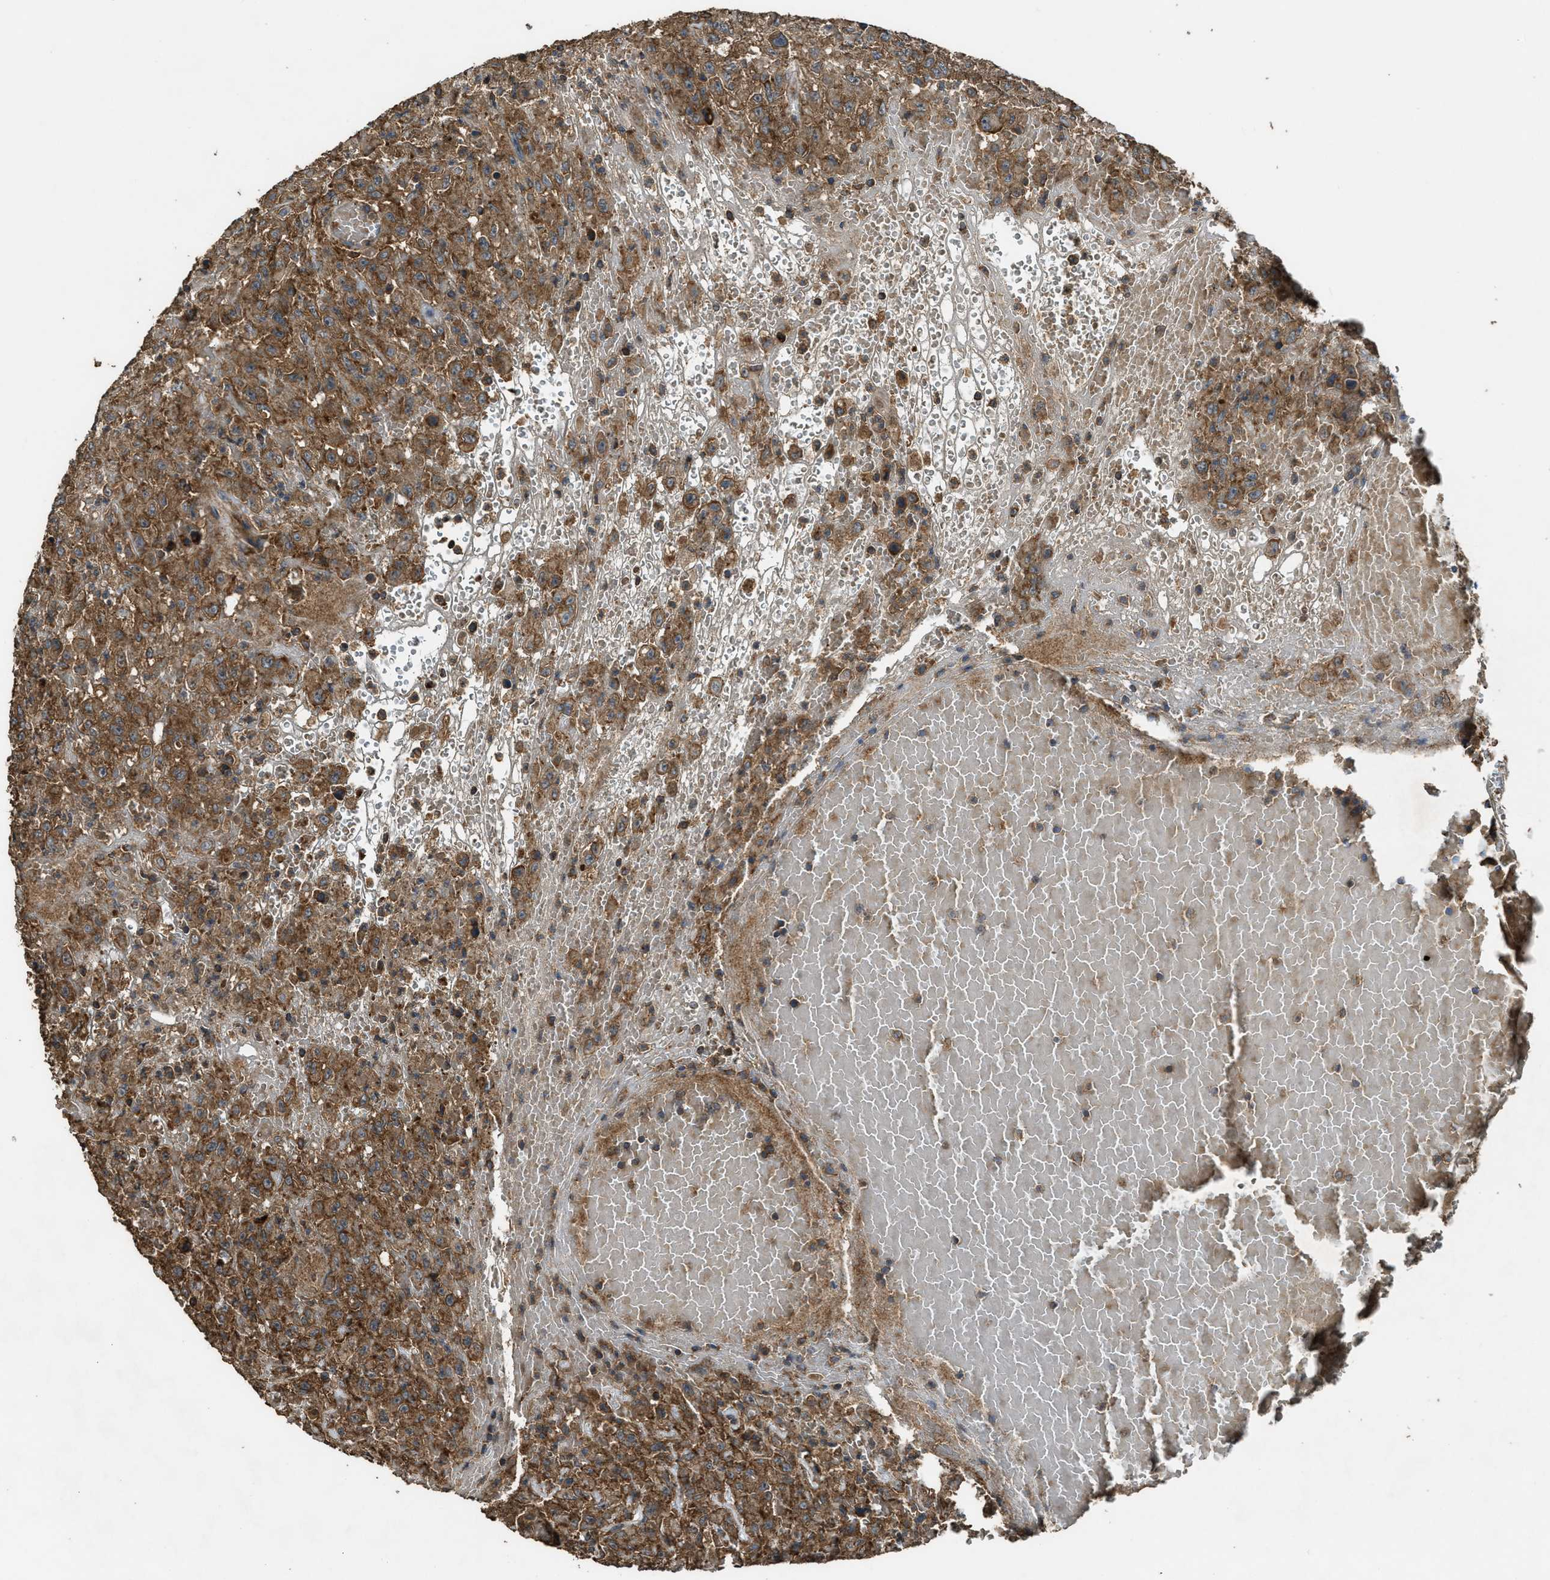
{"staining": {"intensity": "strong", "quantity": ">75%", "location": "cytoplasmic/membranous"}, "tissue": "urothelial cancer", "cell_type": "Tumor cells", "image_type": "cancer", "snomed": [{"axis": "morphology", "description": "Urothelial carcinoma, High grade"}, {"axis": "topography", "description": "Urinary bladder"}], "caption": "Protein expression analysis of human urothelial cancer reveals strong cytoplasmic/membranous positivity in about >75% of tumor cells.", "gene": "MAP3K8", "patient": {"sex": "male", "age": 46}}